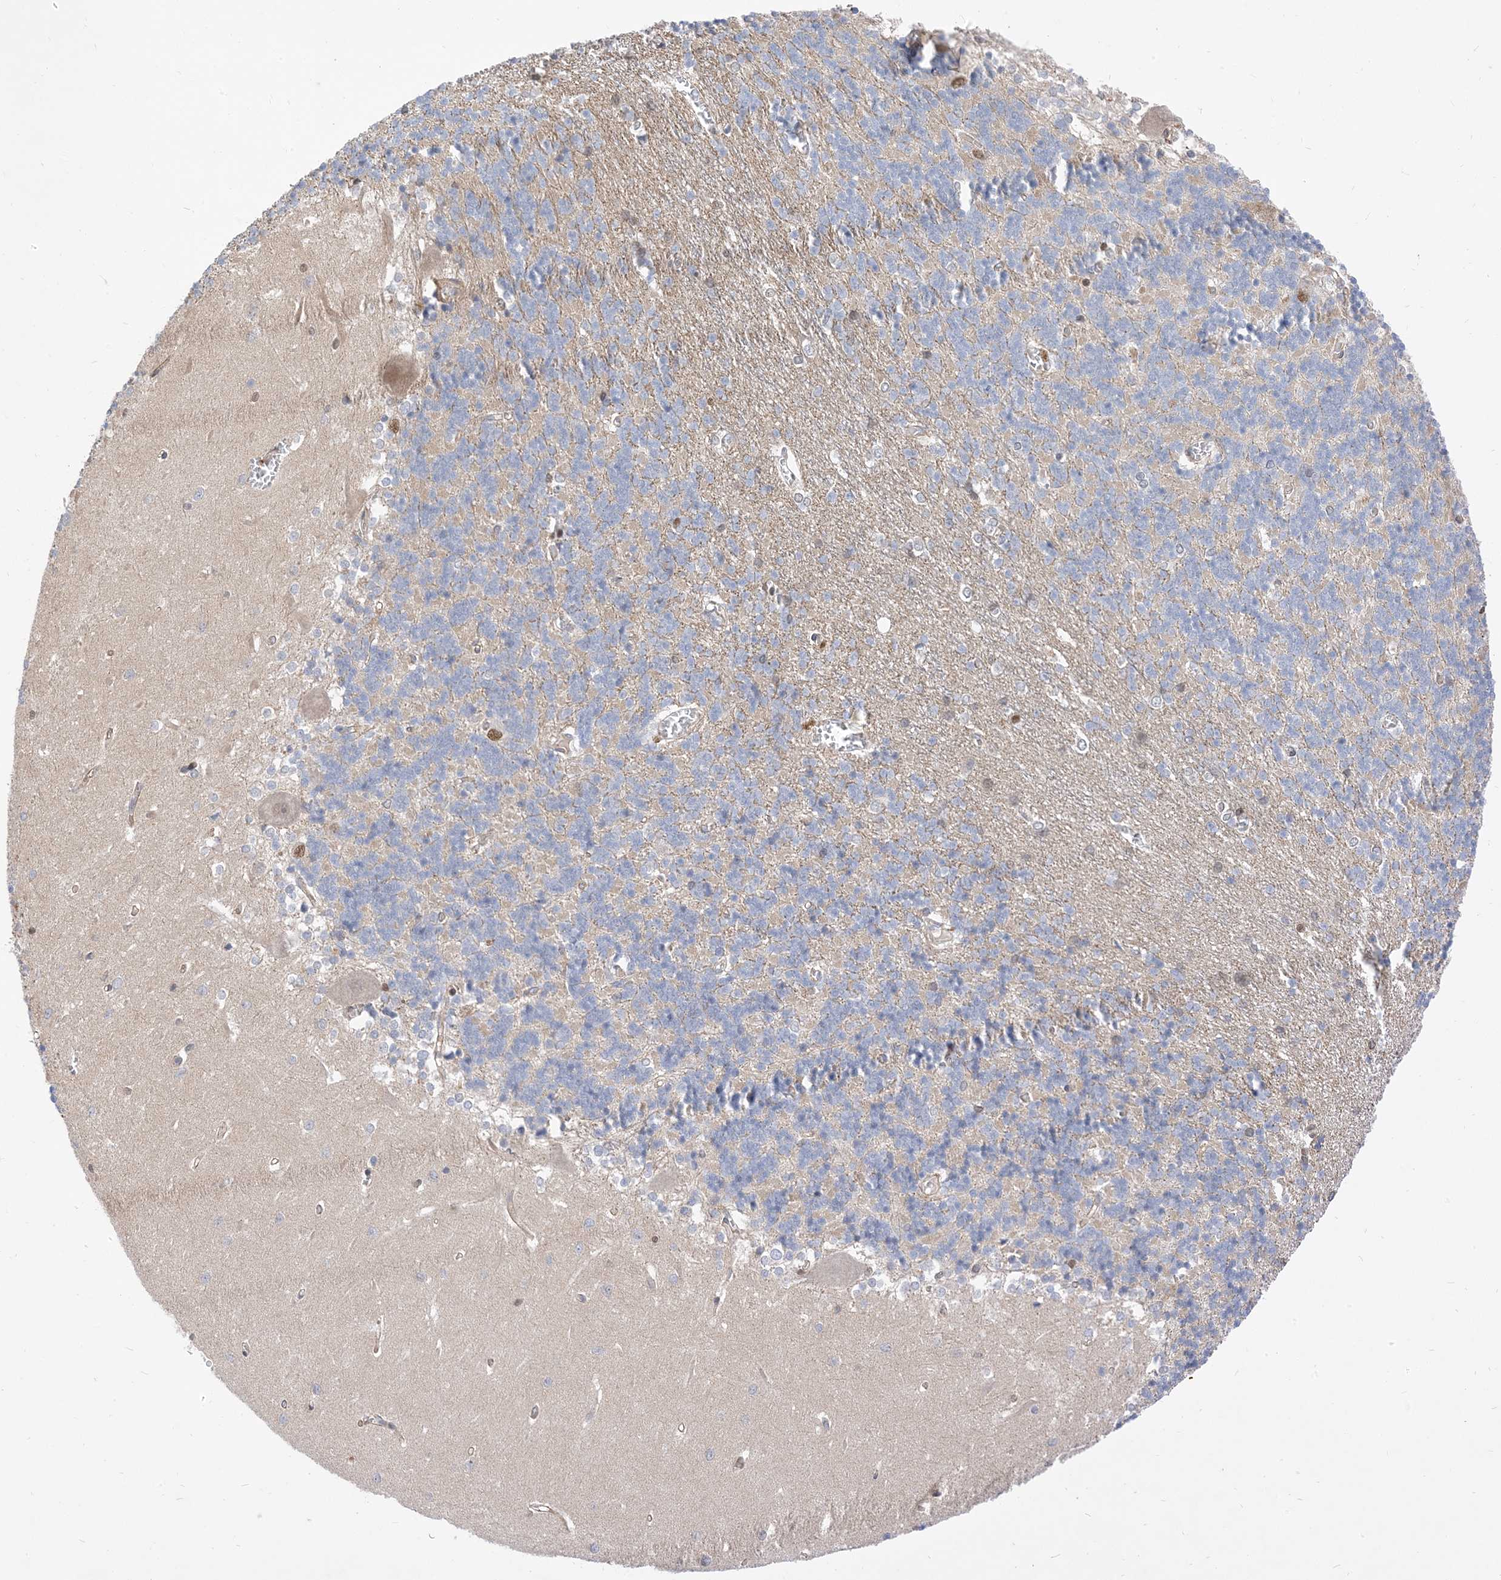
{"staining": {"intensity": "moderate", "quantity": "<25%", "location": "cytoplasmic/membranous"}, "tissue": "cerebellum", "cell_type": "Cells in granular layer", "image_type": "normal", "snomed": [{"axis": "morphology", "description": "Normal tissue, NOS"}, {"axis": "topography", "description": "Cerebellum"}], "caption": "Moderate cytoplasmic/membranous expression is appreciated in about <25% of cells in granular layer in unremarkable cerebellum. Immunohistochemistry (ihc) stains the protein of interest in brown and the nuclei are stained blue.", "gene": "TYSND1", "patient": {"sex": "male", "age": 37}}